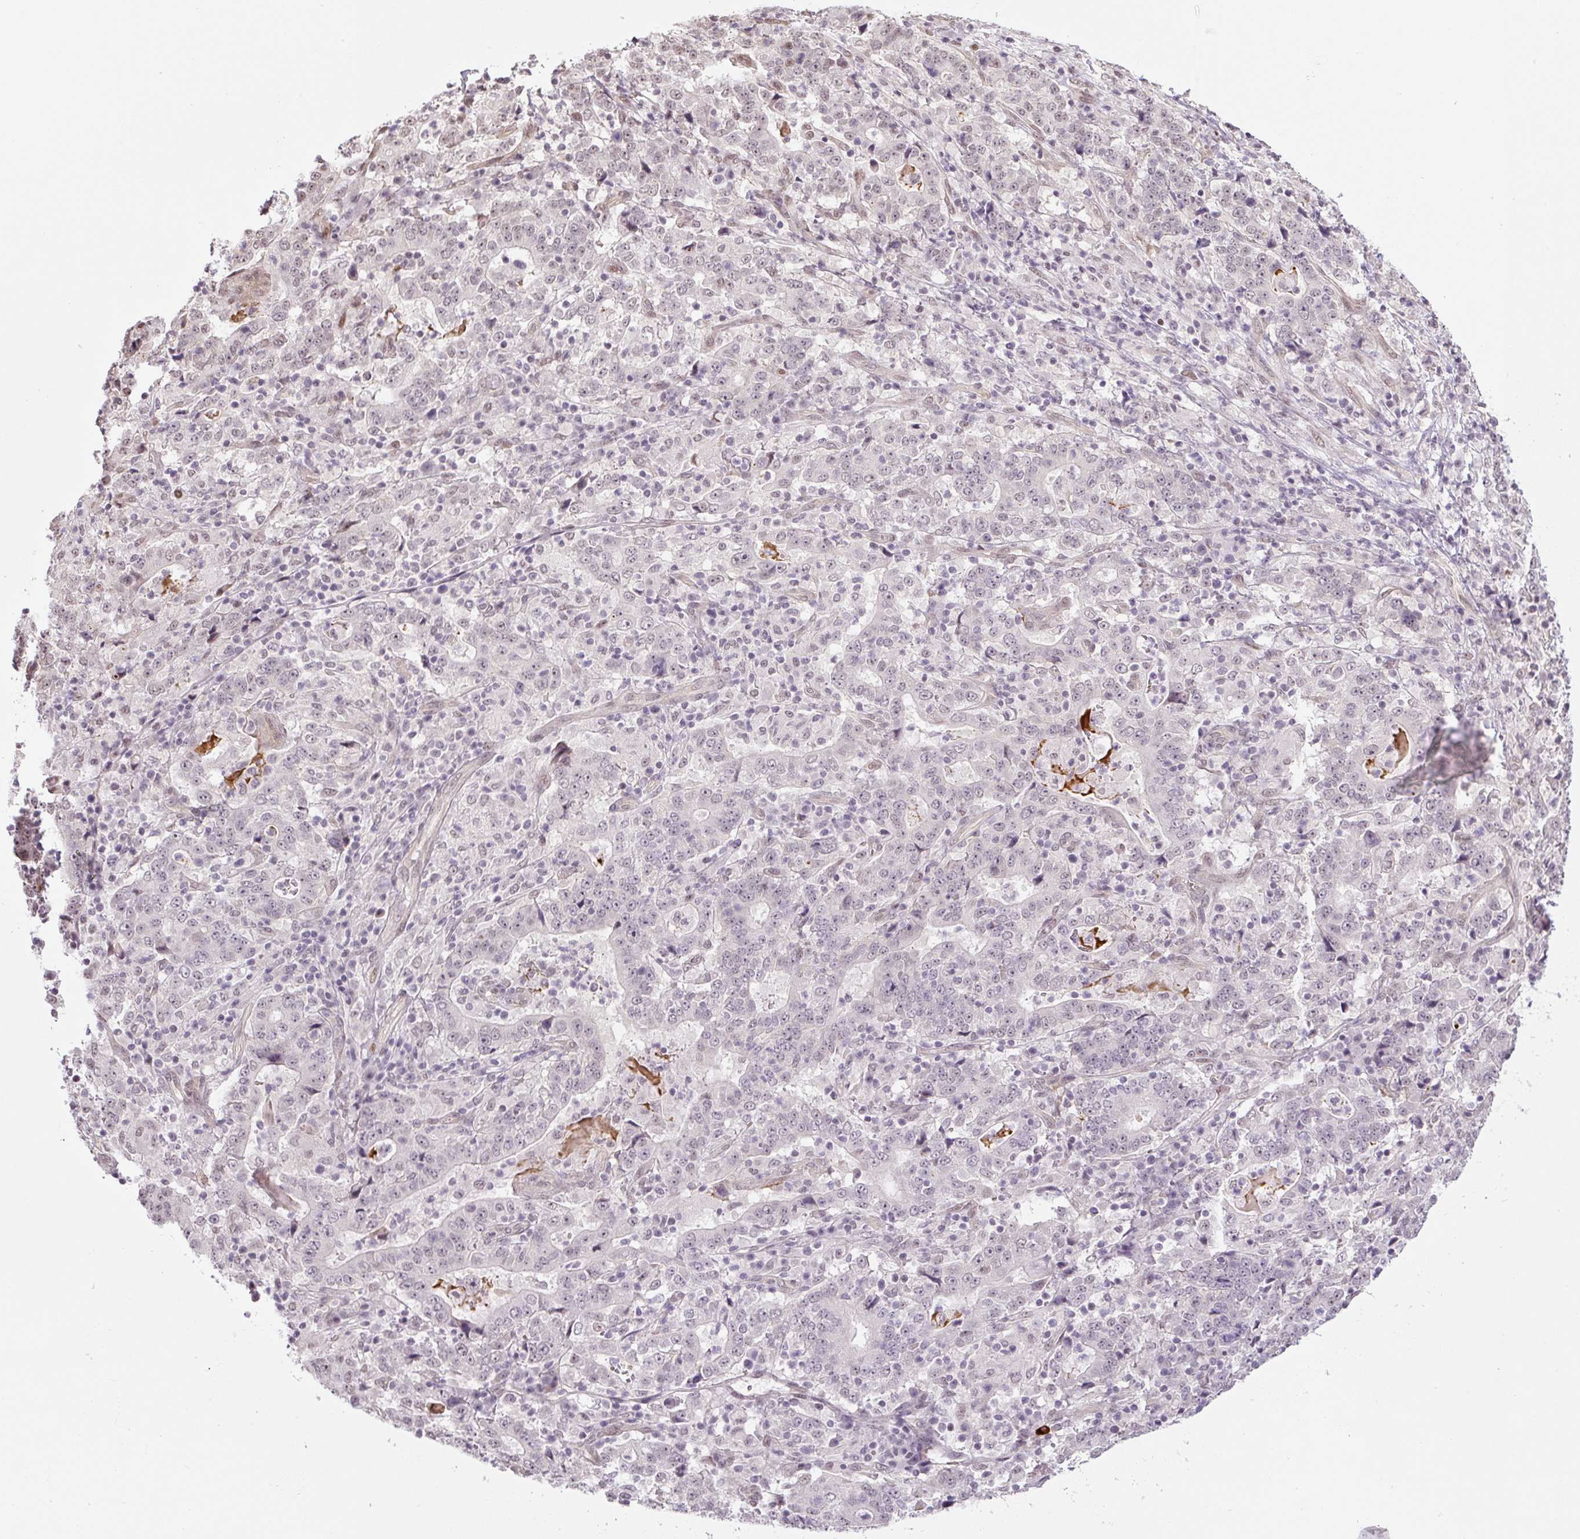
{"staining": {"intensity": "moderate", "quantity": "<25%", "location": "nuclear"}, "tissue": "stomach cancer", "cell_type": "Tumor cells", "image_type": "cancer", "snomed": [{"axis": "morphology", "description": "Normal tissue, NOS"}, {"axis": "morphology", "description": "Adenocarcinoma, NOS"}, {"axis": "topography", "description": "Stomach, upper"}, {"axis": "topography", "description": "Stomach"}], "caption": "Immunohistochemical staining of human stomach adenocarcinoma reveals moderate nuclear protein staining in about <25% of tumor cells. The staining was performed using DAB (3,3'-diaminobenzidine), with brown indicating positive protein expression. Nuclei are stained blue with hematoxylin.", "gene": "TCFL5", "patient": {"sex": "male", "age": 59}}